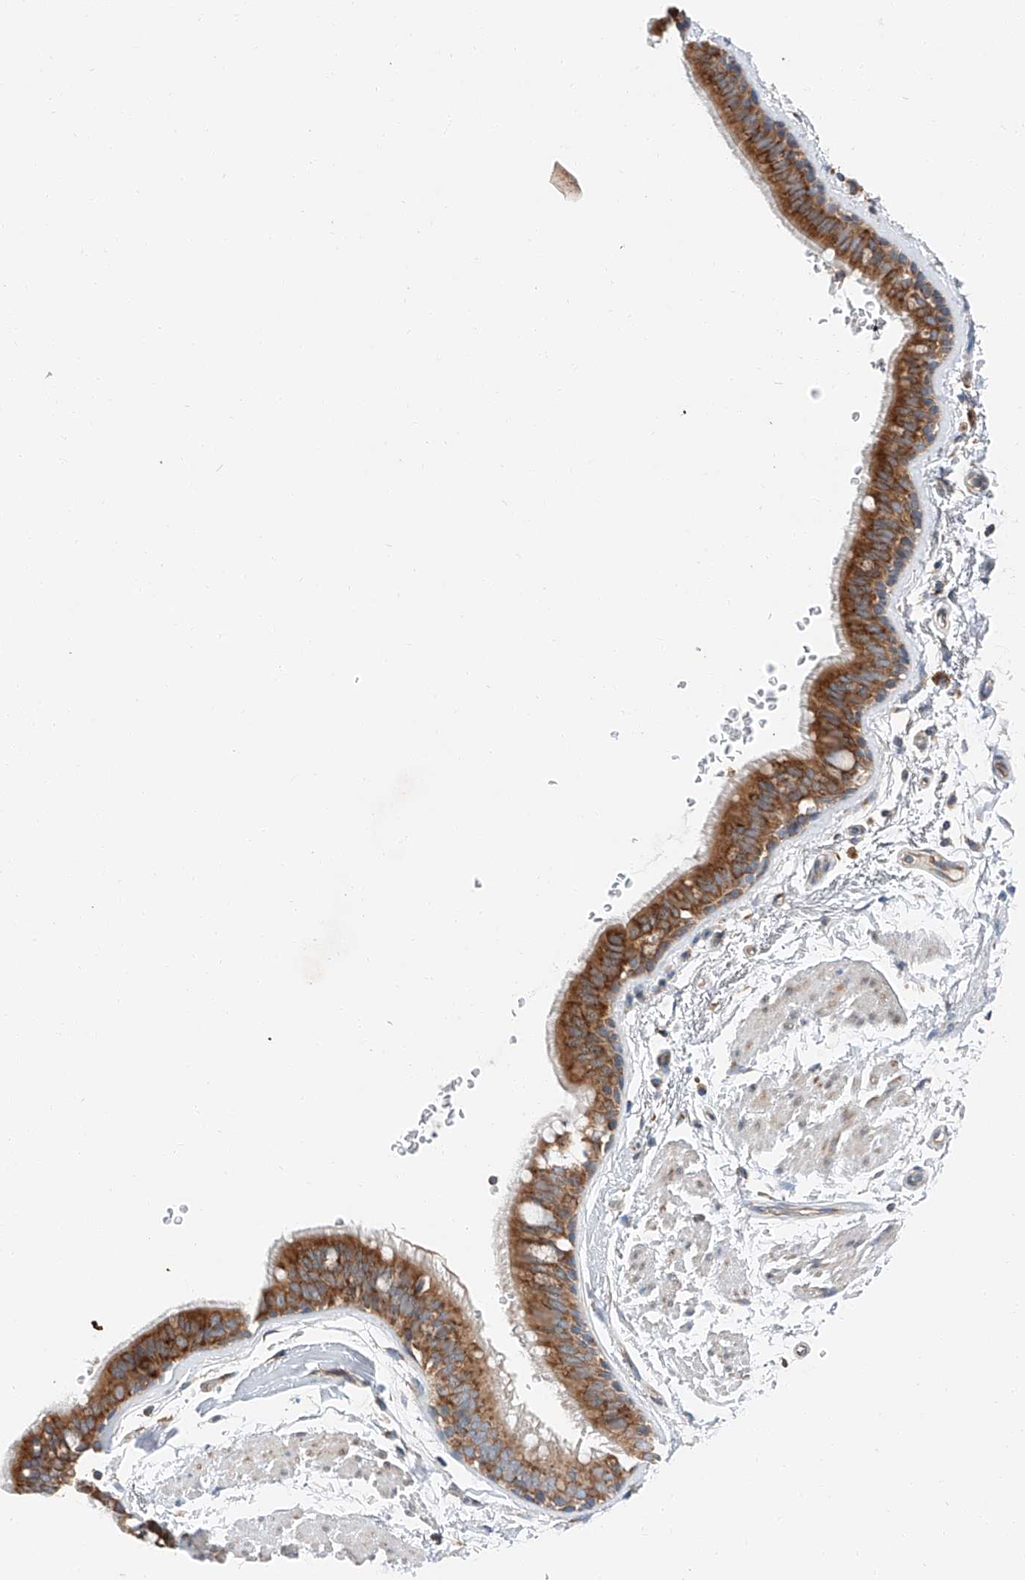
{"staining": {"intensity": "strong", "quantity": "25%-75%", "location": "cytoplasmic/membranous"}, "tissue": "bronchus", "cell_type": "Respiratory epithelial cells", "image_type": "normal", "snomed": [{"axis": "morphology", "description": "Normal tissue, NOS"}, {"axis": "topography", "description": "Lymph node"}, {"axis": "topography", "description": "Bronchus"}], "caption": "Protein analysis of benign bronchus displays strong cytoplasmic/membranous positivity in about 25%-75% of respiratory epithelial cells.", "gene": "ZC3H15", "patient": {"sex": "female", "age": 70}}